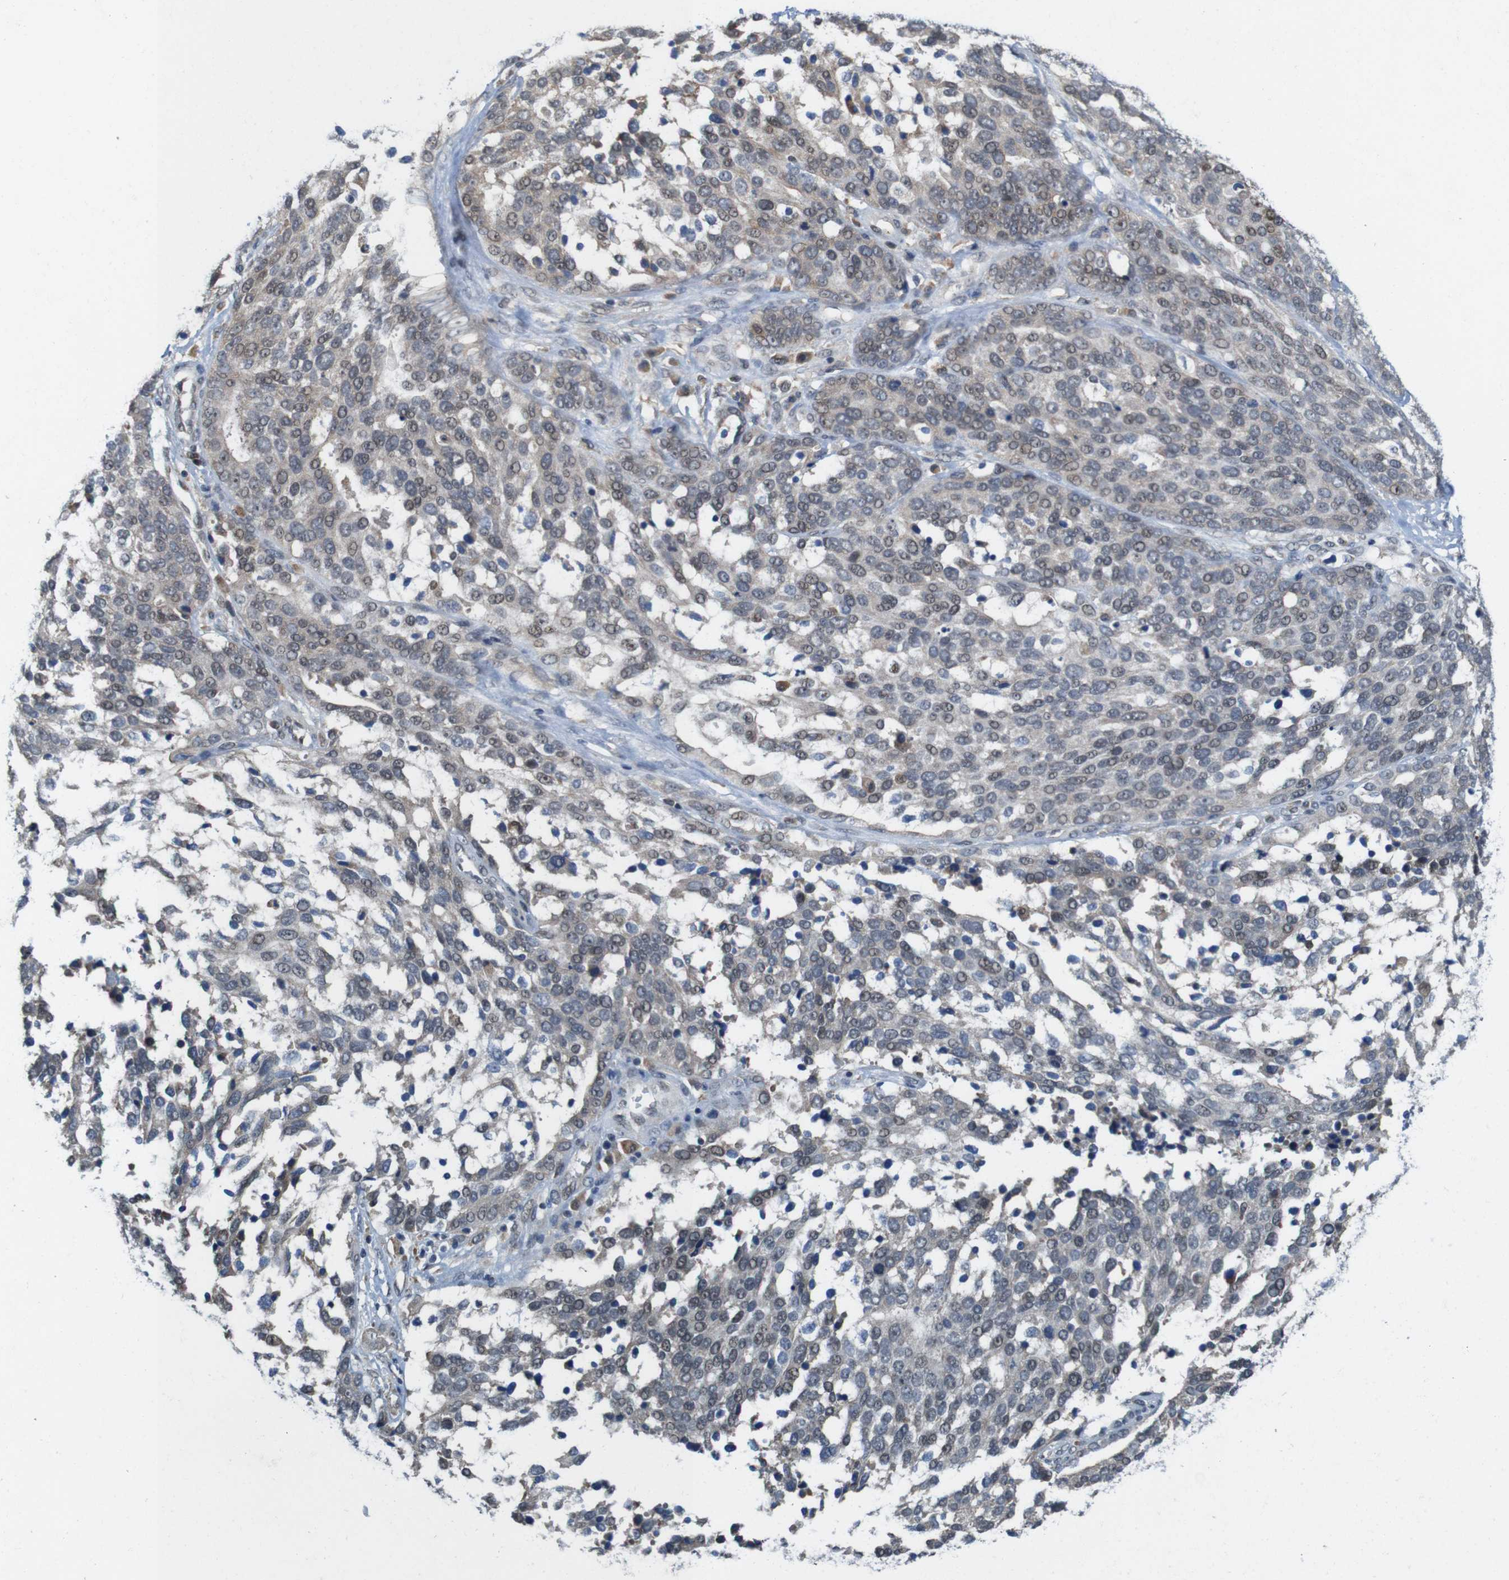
{"staining": {"intensity": "moderate", "quantity": "25%-75%", "location": "cytoplasmic/membranous,nuclear"}, "tissue": "ovarian cancer", "cell_type": "Tumor cells", "image_type": "cancer", "snomed": [{"axis": "morphology", "description": "Cystadenocarcinoma, serous, NOS"}, {"axis": "topography", "description": "Ovary"}], "caption": "This micrograph exhibits immunohistochemistry staining of human ovarian cancer (serous cystadenocarcinoma), with medium moderate cytoplasmic/membranous and nuclear positivity in about 25%-75% of tumor cells.", "gene": "PNMA8A", "patient": {"sex": "female", "age": 44}}